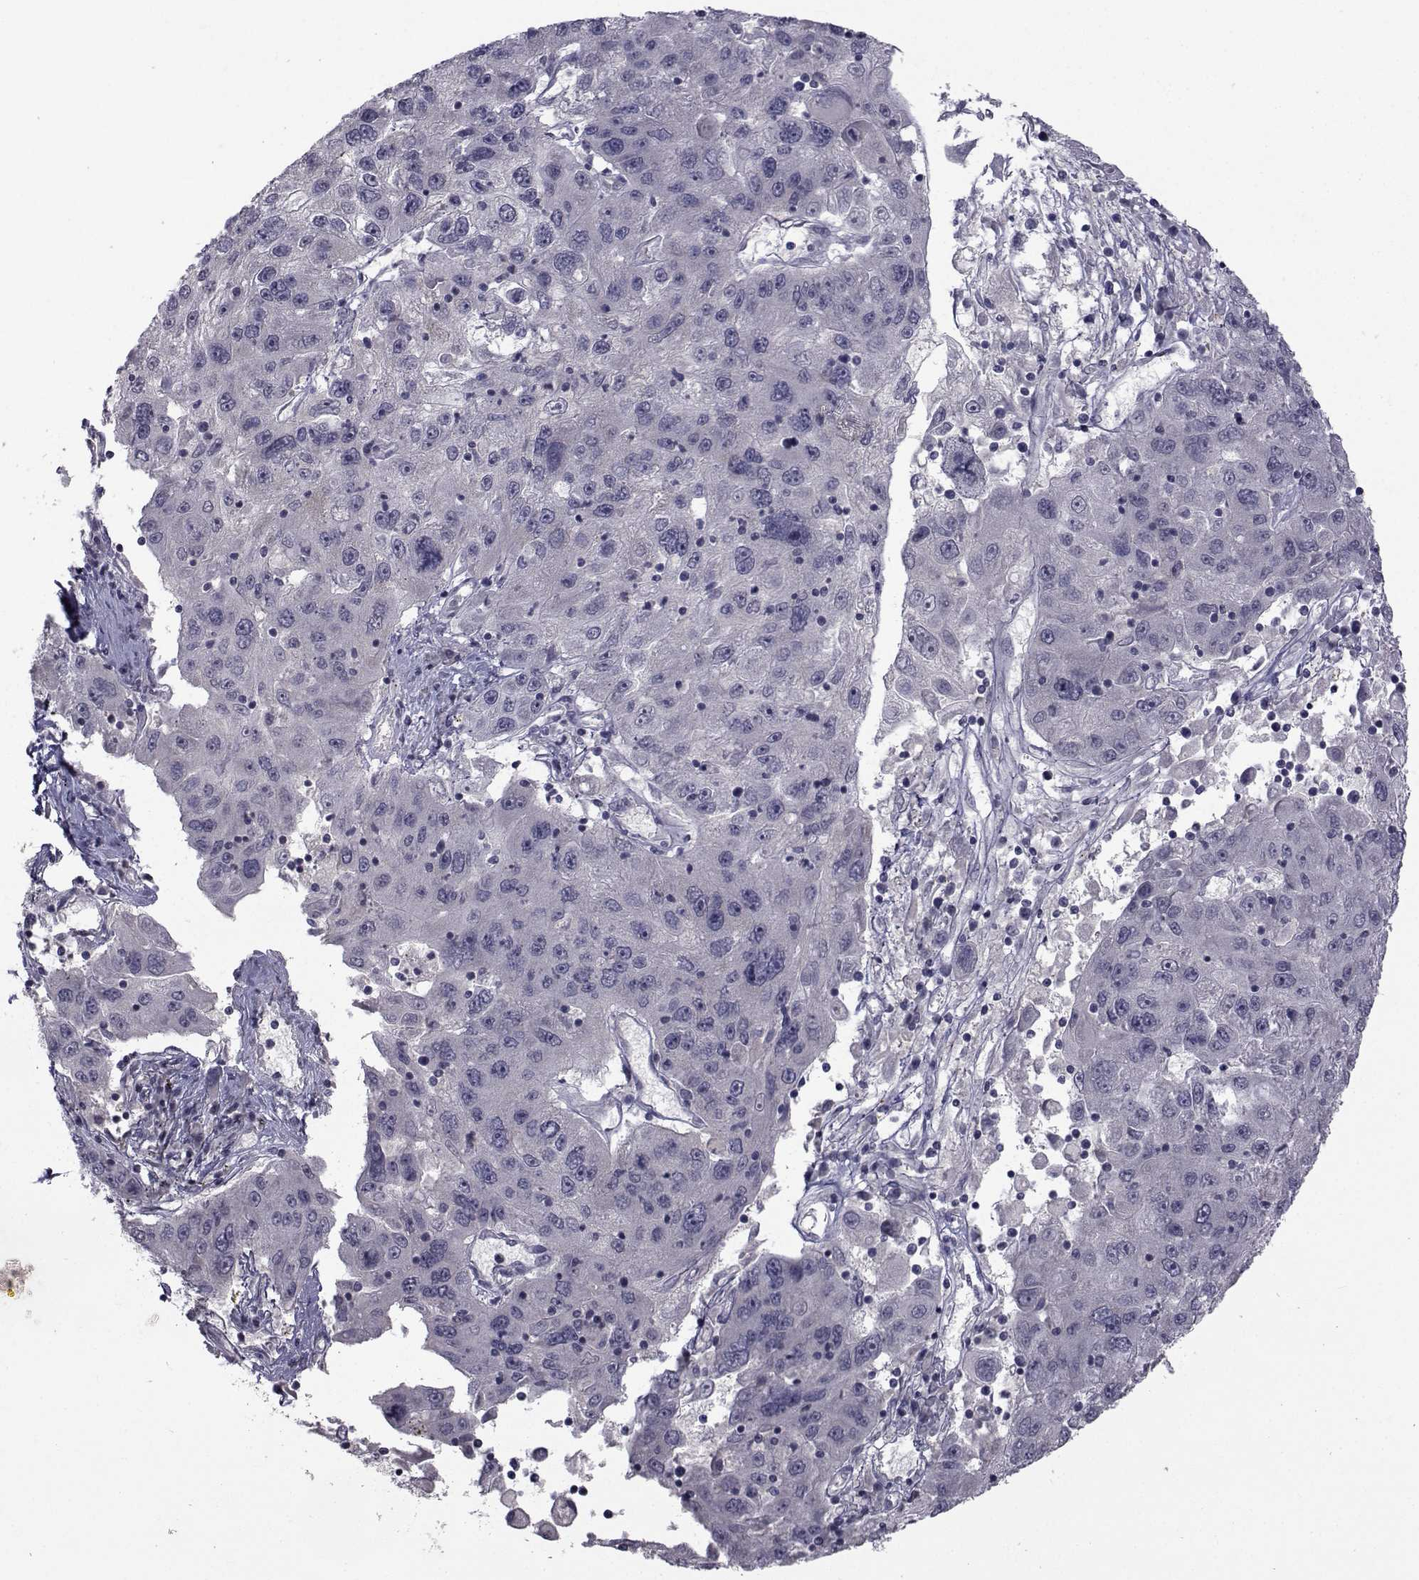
{"staining": {"intensity": "negative", "quantity": "none", "location": "none"}, "tissue": "stomach cancer", "cell_type": "Tumor cells", "image_type": "cancer", "snomed": [{"axis": "morphology", "description": "Adenocarcinoma, NOS"}, {"axis": "topography", "description": "Stomach"}], "caption": "Stomach cancer was stained to show a protein in brown. There is no significant positivity in tumor cells. (Stains: DAB (3,3'-diaminobenzidine) immunohistochemistry with hematoxylin counter stain, Microscopy: brightfield microscopy at high magnification).", "gene": "FDXR", "patient": {"sex": "male", "age": 56}}